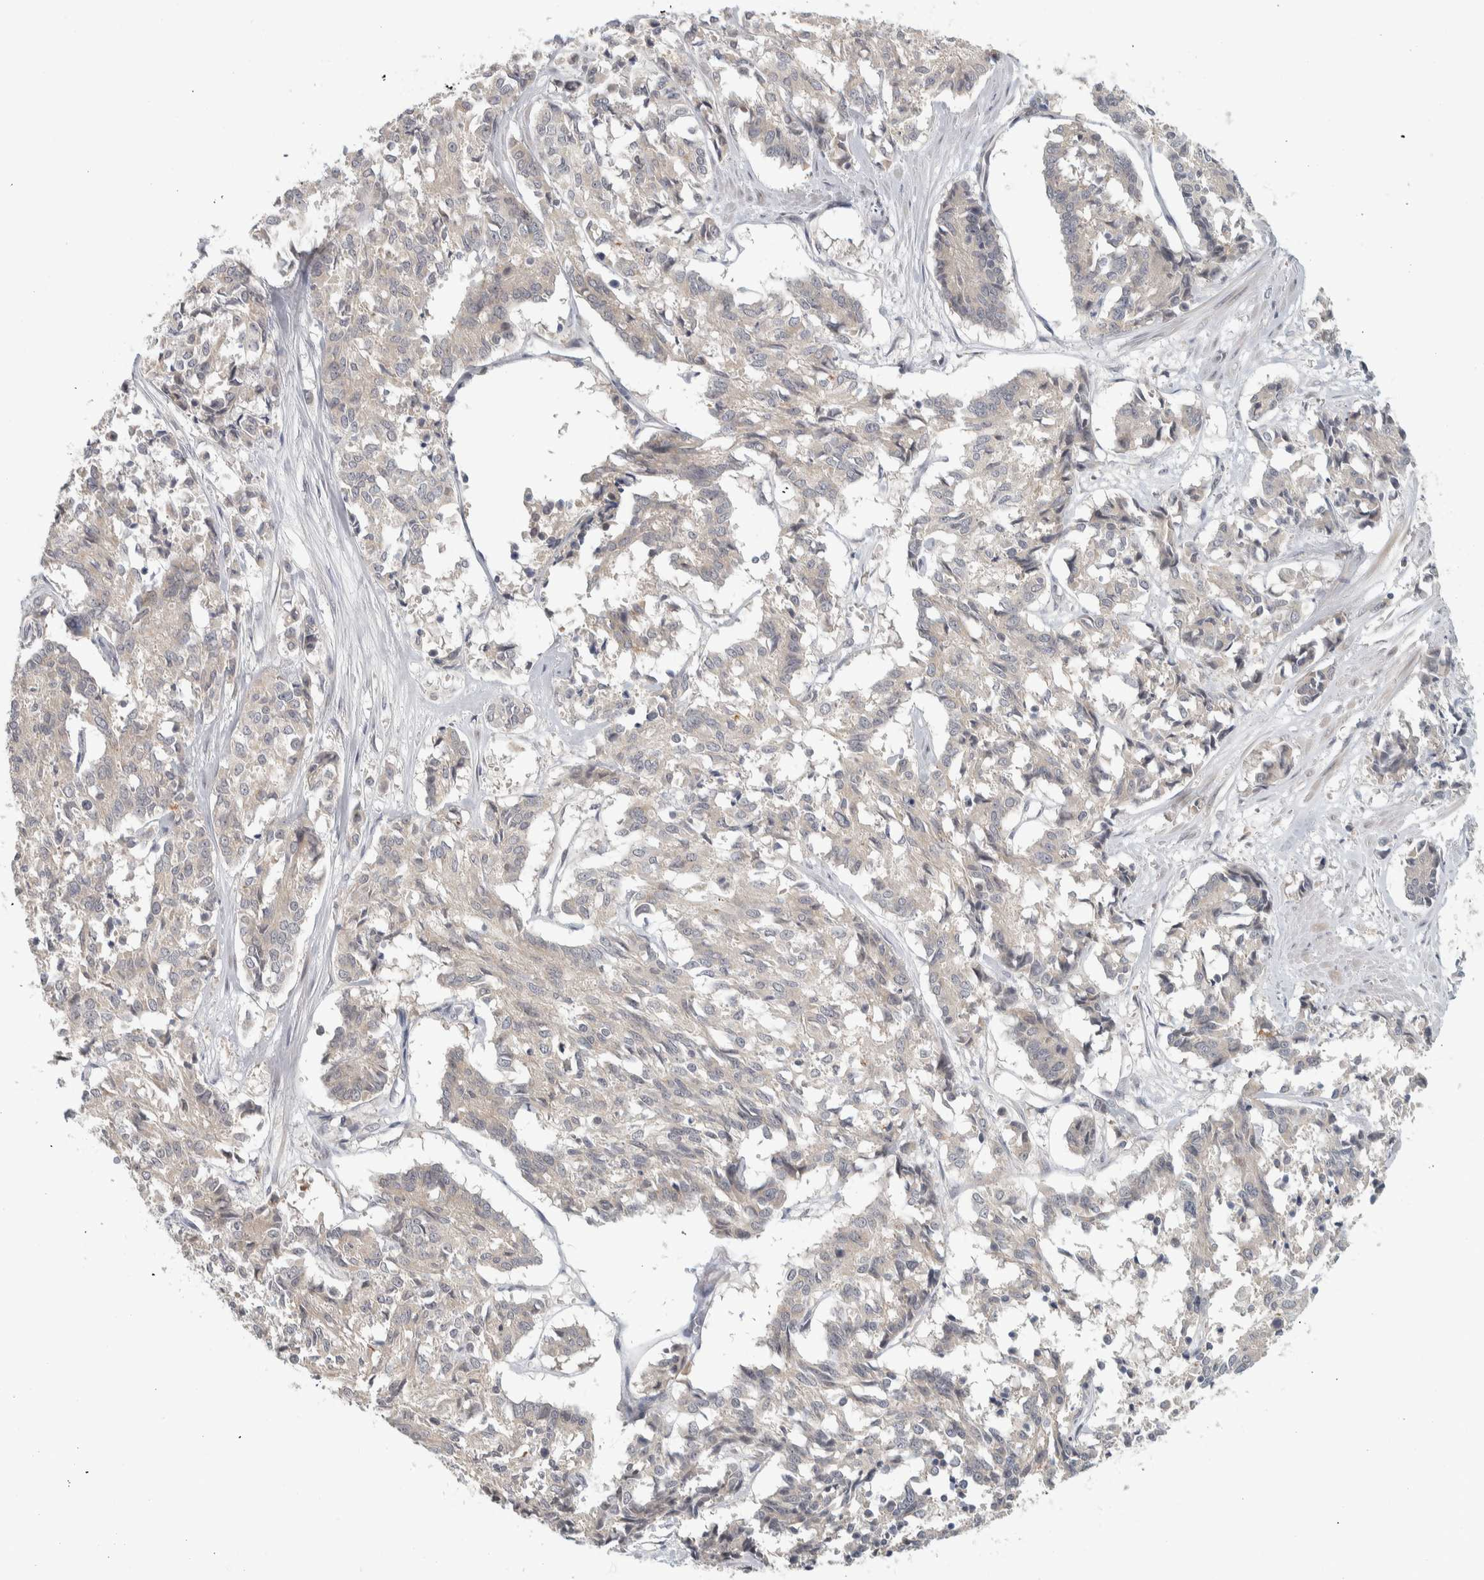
{"staining": {"intensity": "negative", "quantity": "none", "location": "none"}, "tissue": "cervical cancer", "cell_type": "Tumor cells", "image_type": "cancer", "snomed": [{"axis": "morphology", "description": "Squamous cell carcinoma, NOS"}, {"axis": "topography", "description": "Cervix"}], "caption": "Squamous cell carcinoma (cervical) stained for a protein using IHC demonstrates no staining tumor cells.", "gene": "AFP", "patient": {"sex": "female", "age": 35}}